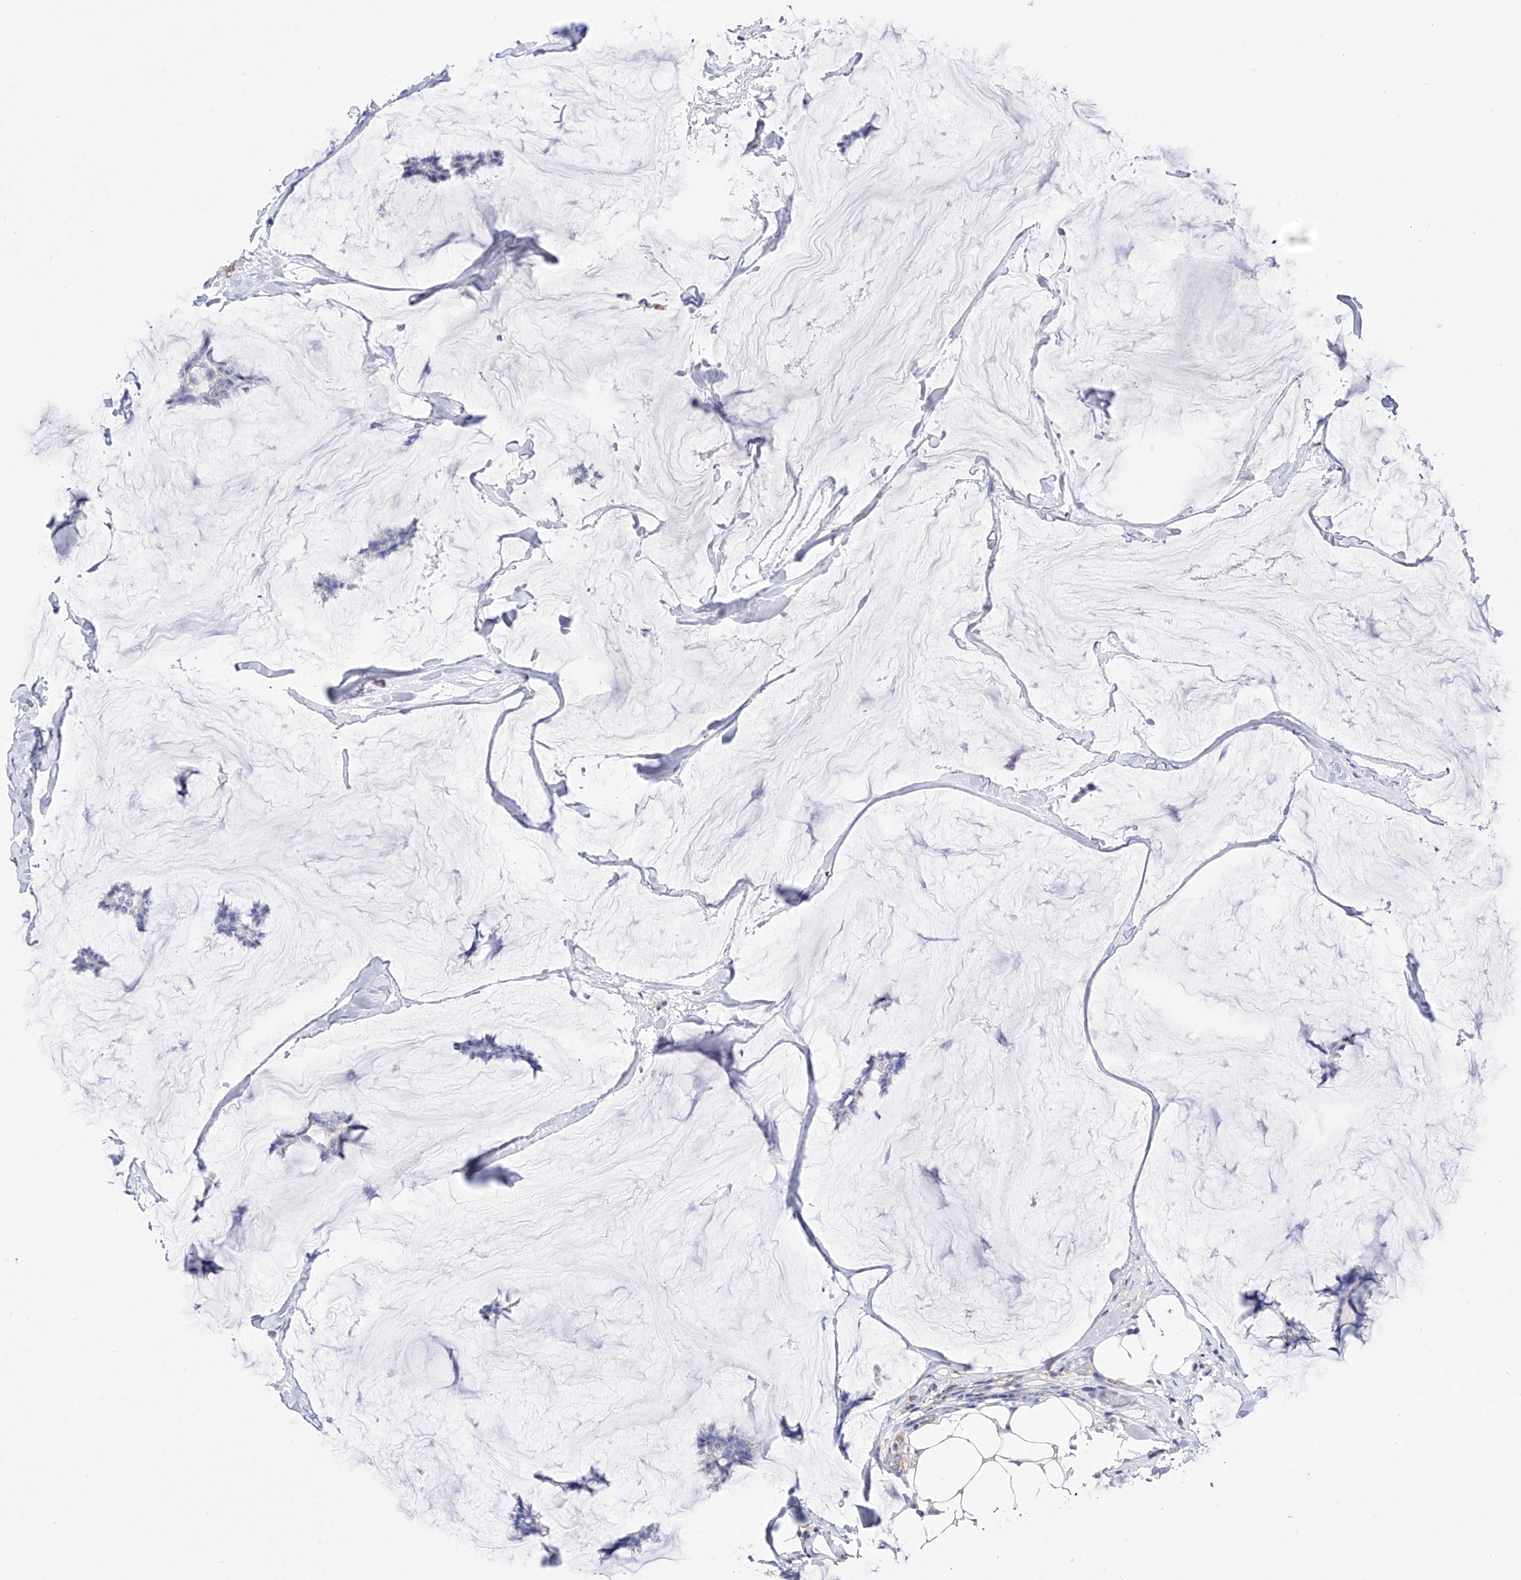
{"staining": {"intensity": "negative", "quantity": "none", "location": "none"}, "tissue": "breast cancer", "cell_type": "Tumor cells", "image_type": "cancer", "snomed": [{"axis": "morphology", "description": "Duct carcinoma"}, {"axis": "topography", "description": "Breast"}], "caption": "IHC photomicrograph of neoplastic tissue: breast intraductal carcinoma stained with DAB shows no significant protein positivity in tumor cells.", "gene": "ZNF653", "patient": {"sex": "female", "age": 93}}